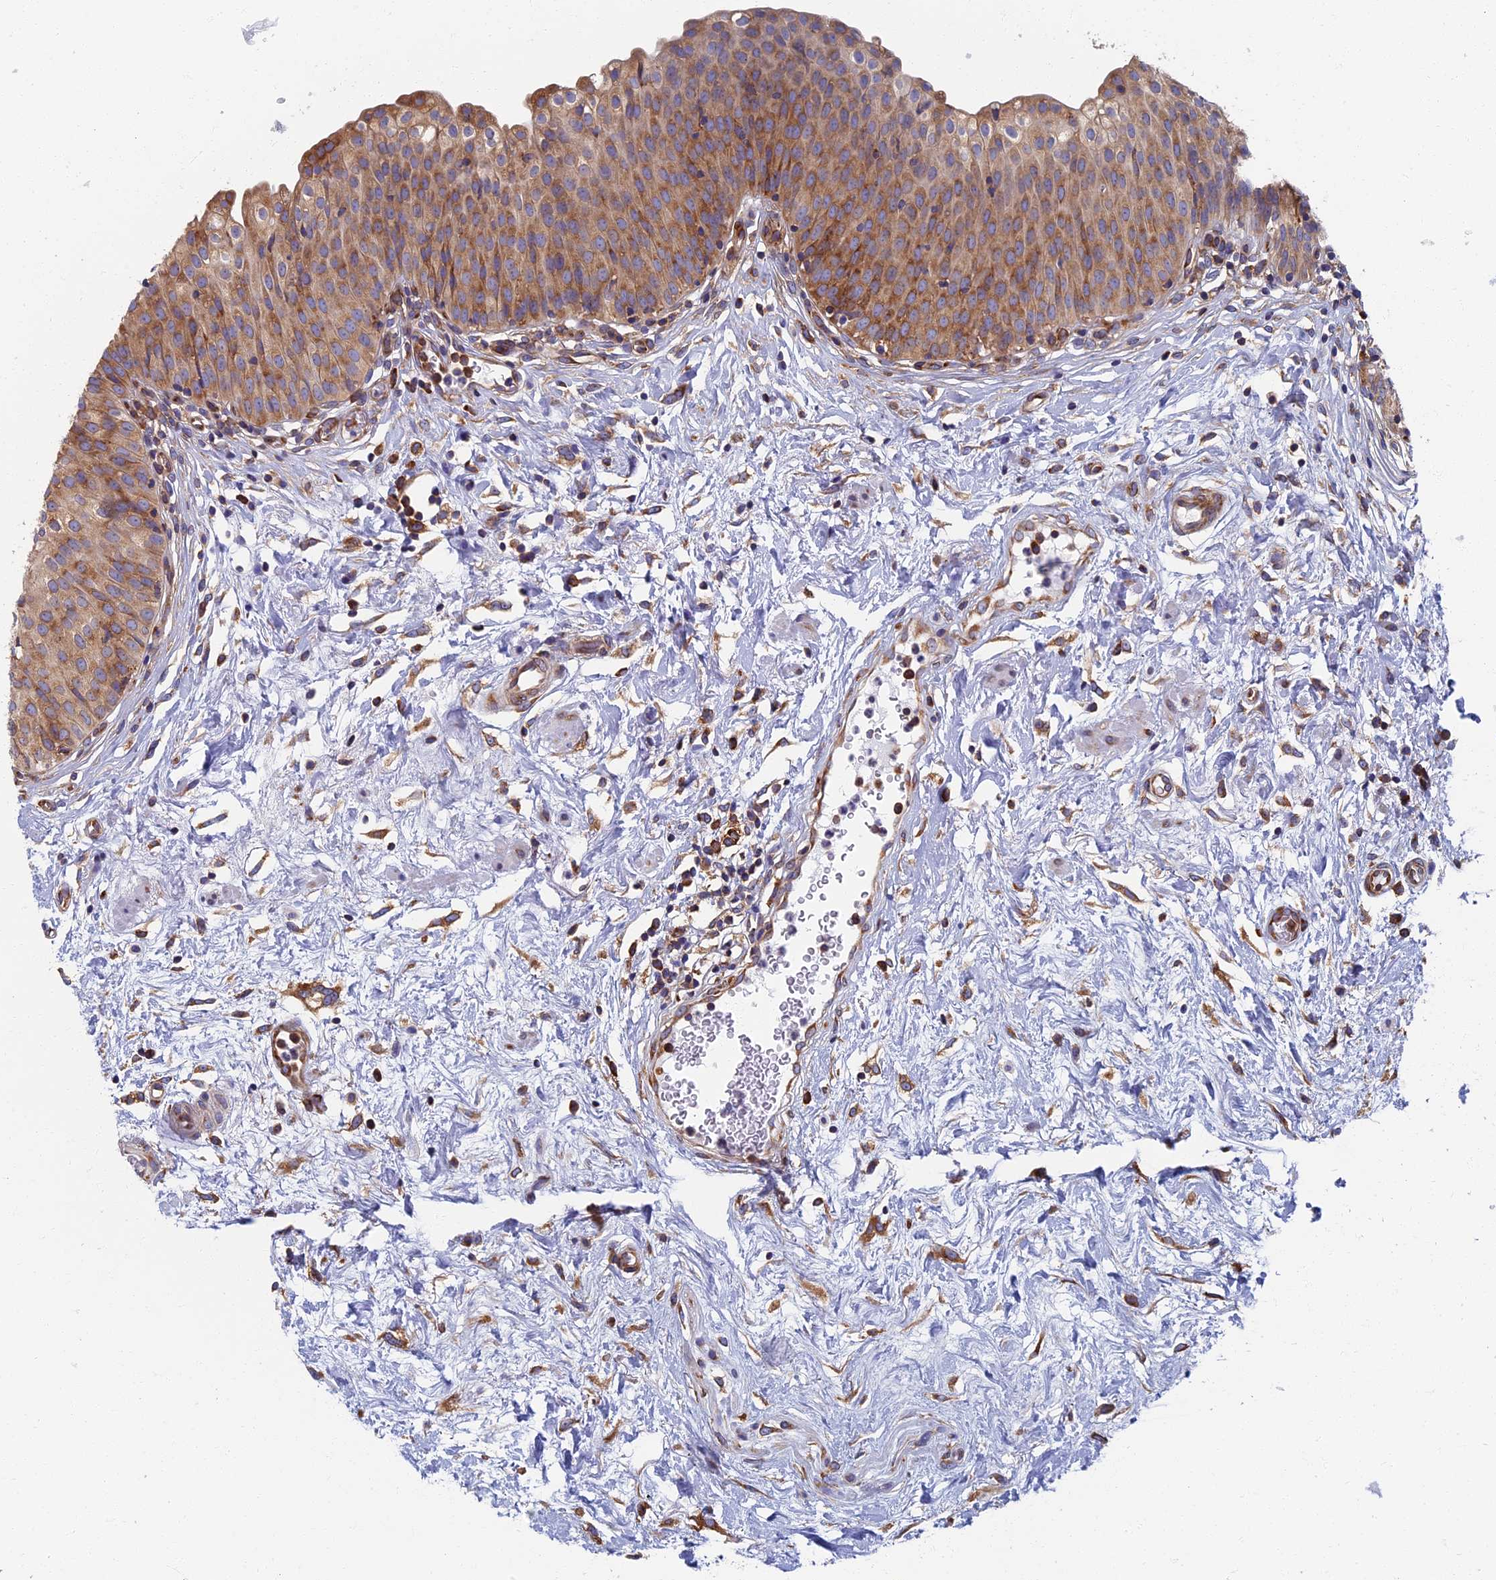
{"staining": {"intensity": "moderate", "quantity": ">75%", "location": "cytoplasmic/membranous"}, "tissue": "urinary bladder", "cell_type": "Urothelial cells", "image_type": "normal", "snomed": [{"axis": "morphology", "description": "Normal tissue, NOS"}, {"axis": "topography", "description": "Urinary bladder"}], "caption": "This micrograph exhibits IHC staining of benign urinary bladder, with medium moderate cytoplasmic/membranous staining in approximately >75% of urothelial cells.", "gene": "YBX1", "patient": {"sex": "male", "age": 55}}